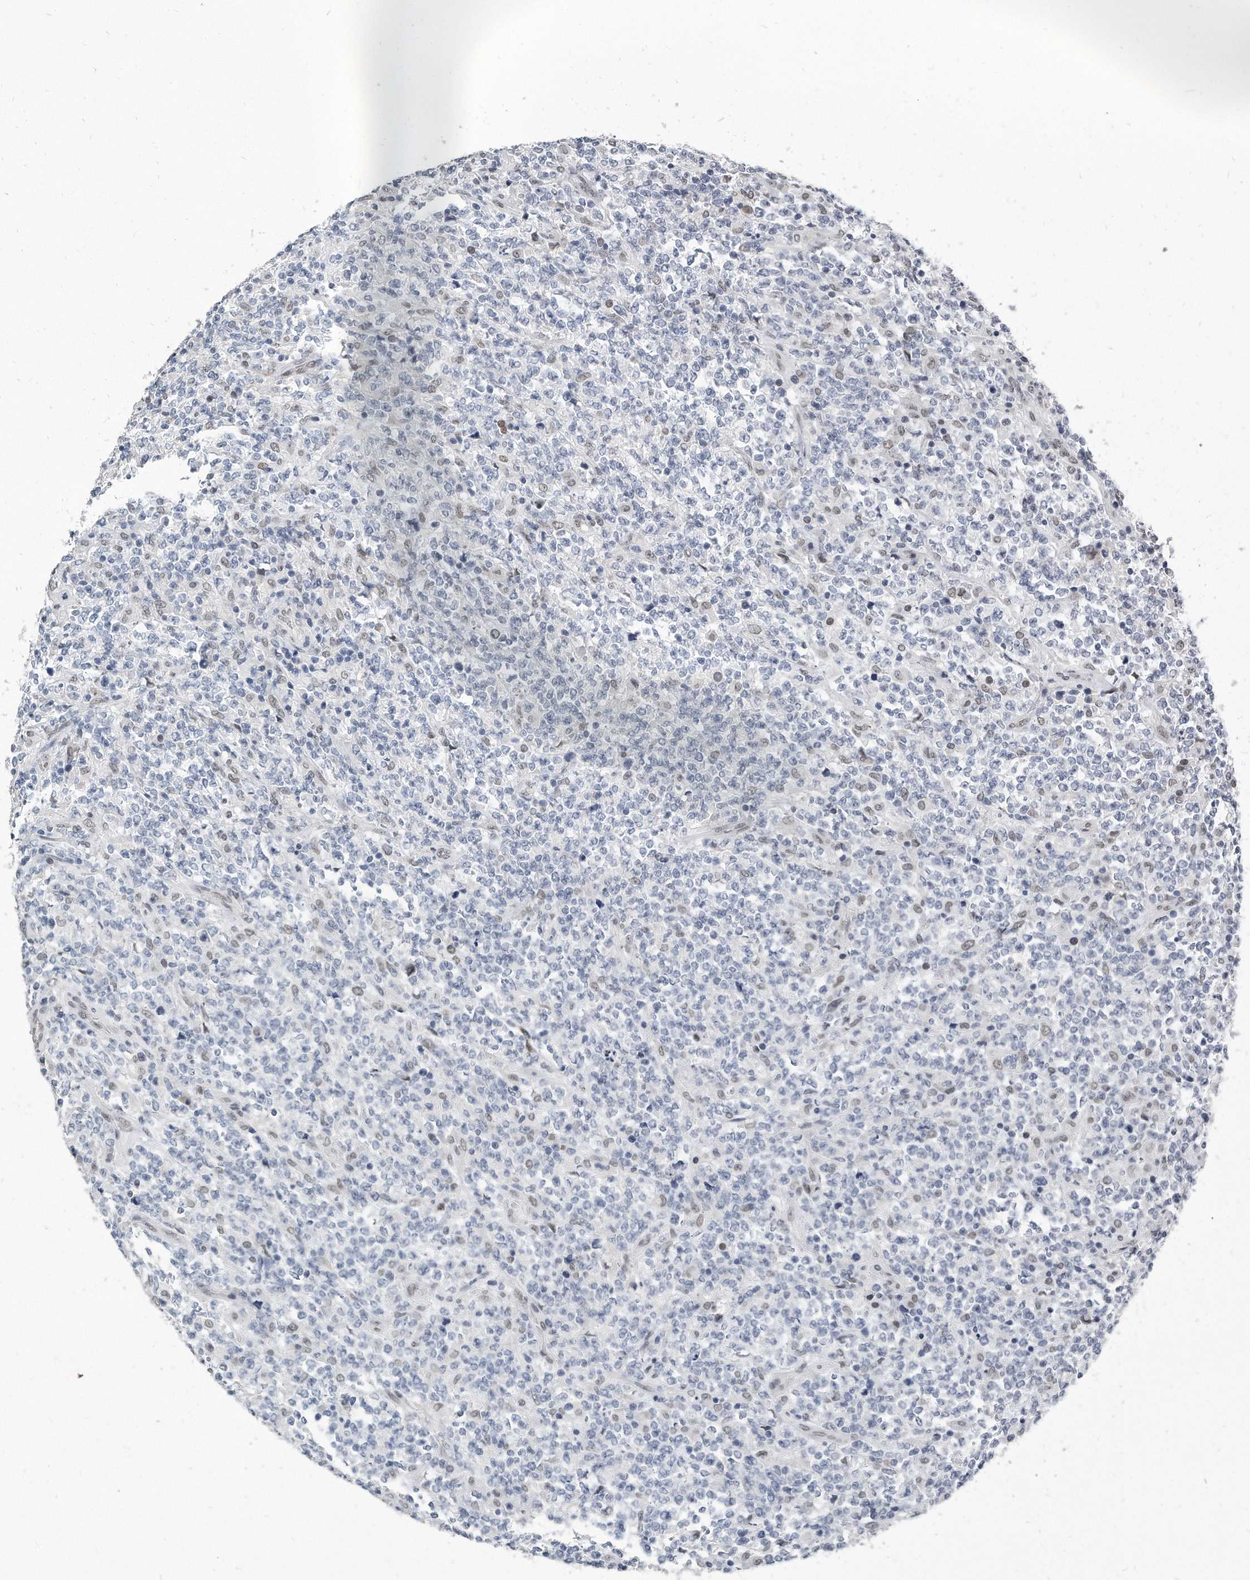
{"staining": {"intensity": "negative", "quantity": "none", "location": "none"}, "tissue": "lymphoma", "cell_type": "Tumor cells", "image_type": "cancer", "snomed": [{"axis": "morphology", "description": "Malignant lymphoma, non-Hodgkin's type, High grade"}, {"axis": "topography", "description": "Soft tissue"}], "caption": "Tumor cells are negative for brown protein staining in malignant lymphoma, non-Hodgkin's type (high-grade). (DAB (3,3'-diaminobenzidine) IHC visualized using brightfield microscopy, high magnification).", "gene": "CTBP2", "patient": {"sex": "male", "age": 18}}